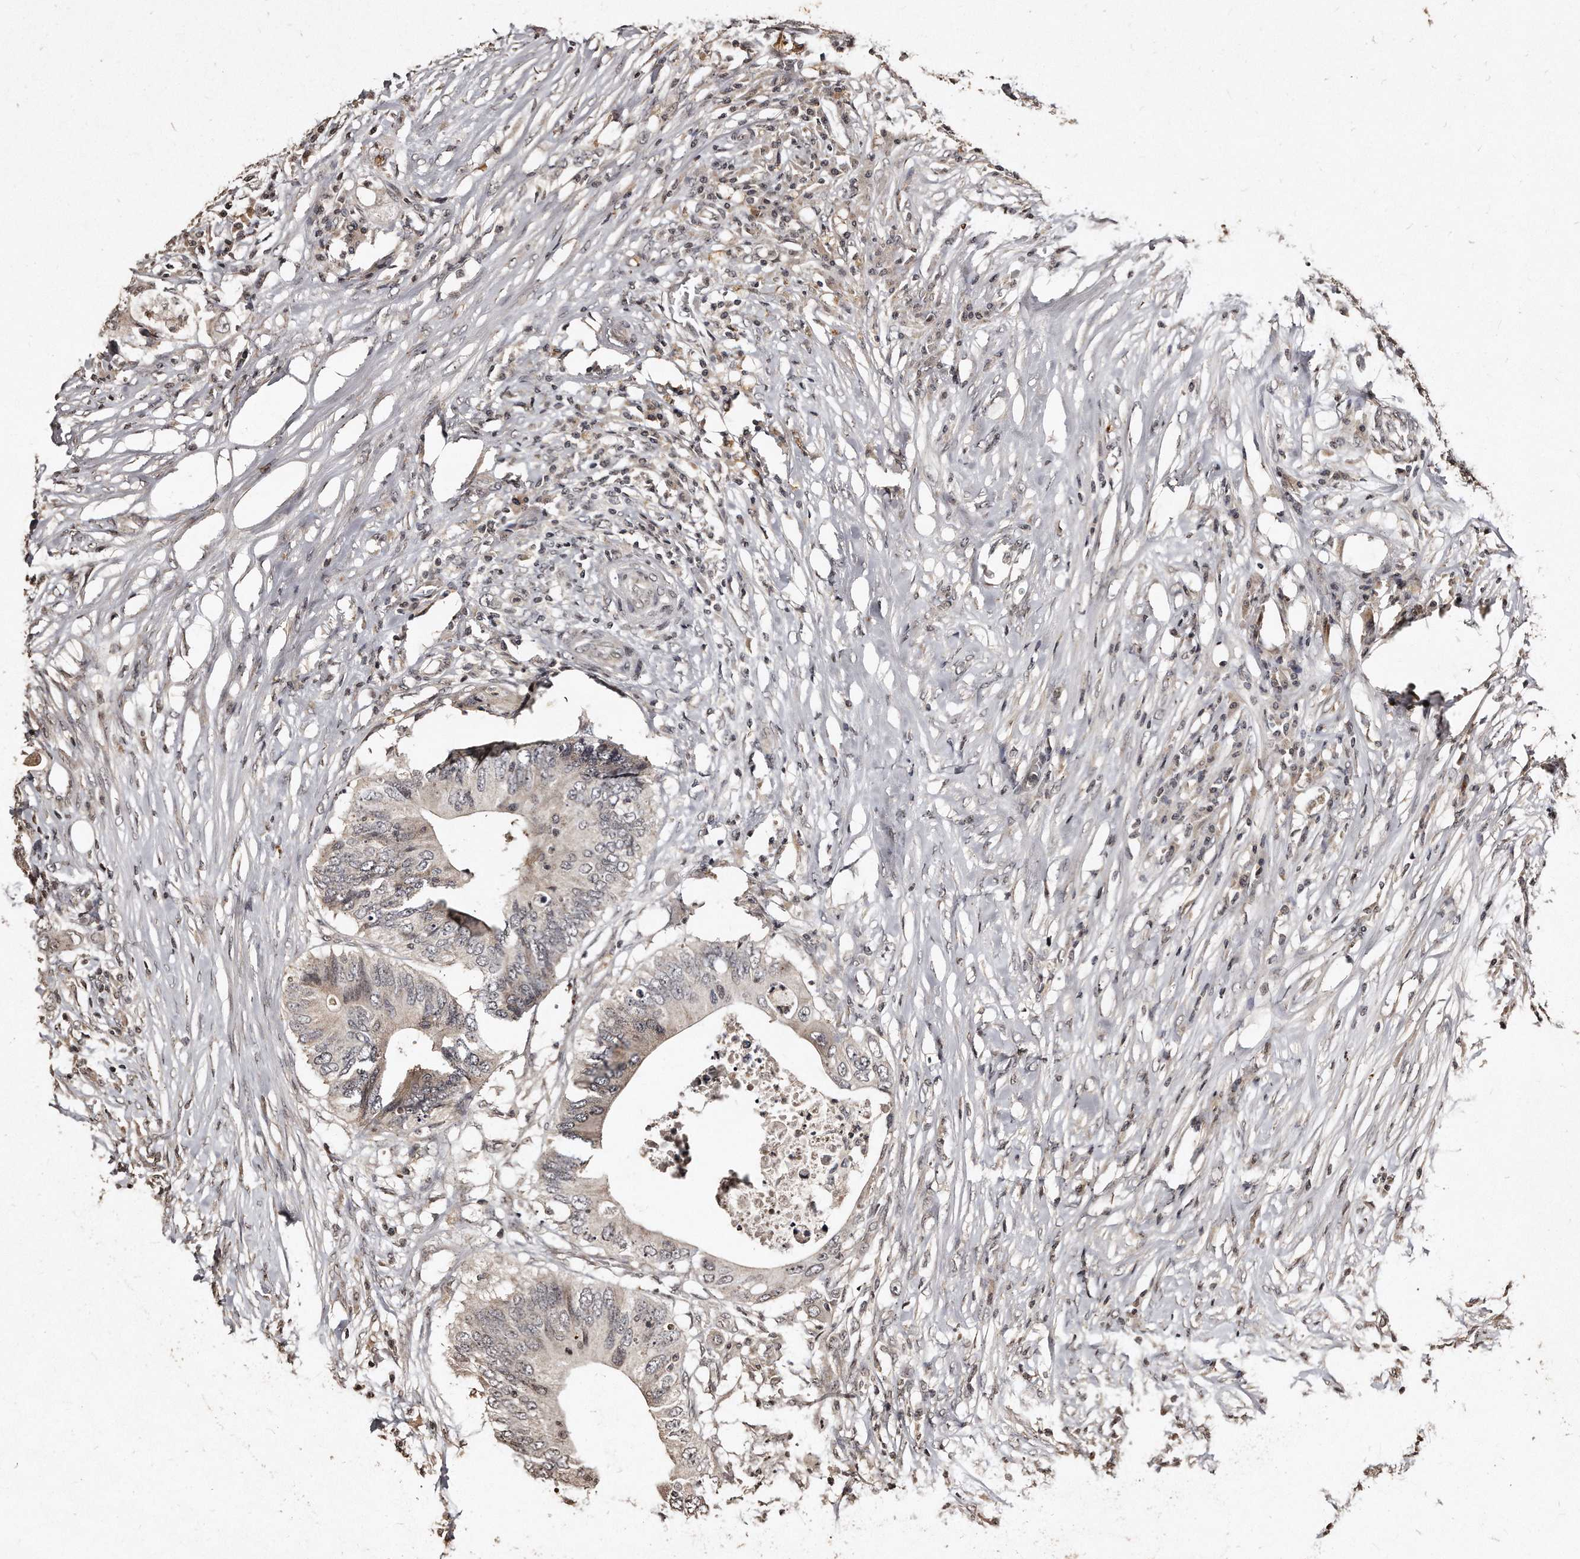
{"staining": {"intensity": "weak", "quantity": "<25%", "location": "cytoplasmic/membranous"}, "tissue": "colorectal cancer", "cell_type": "Tumor cells", "image_type": "cancer", "snomed": [{"axis": "morphology", "description": "Adenocarcinoma, NOS"}, {"axis": "topography", "description": "Colon"}], "caption": "IHC image of neoplastic tissue: colorectal cancer (adenocarcinoma) stained with DAB shows no significant protein expression in tumor cells.", "gene": "TSHR", "patient": {"sex": "male", "age": 71}}